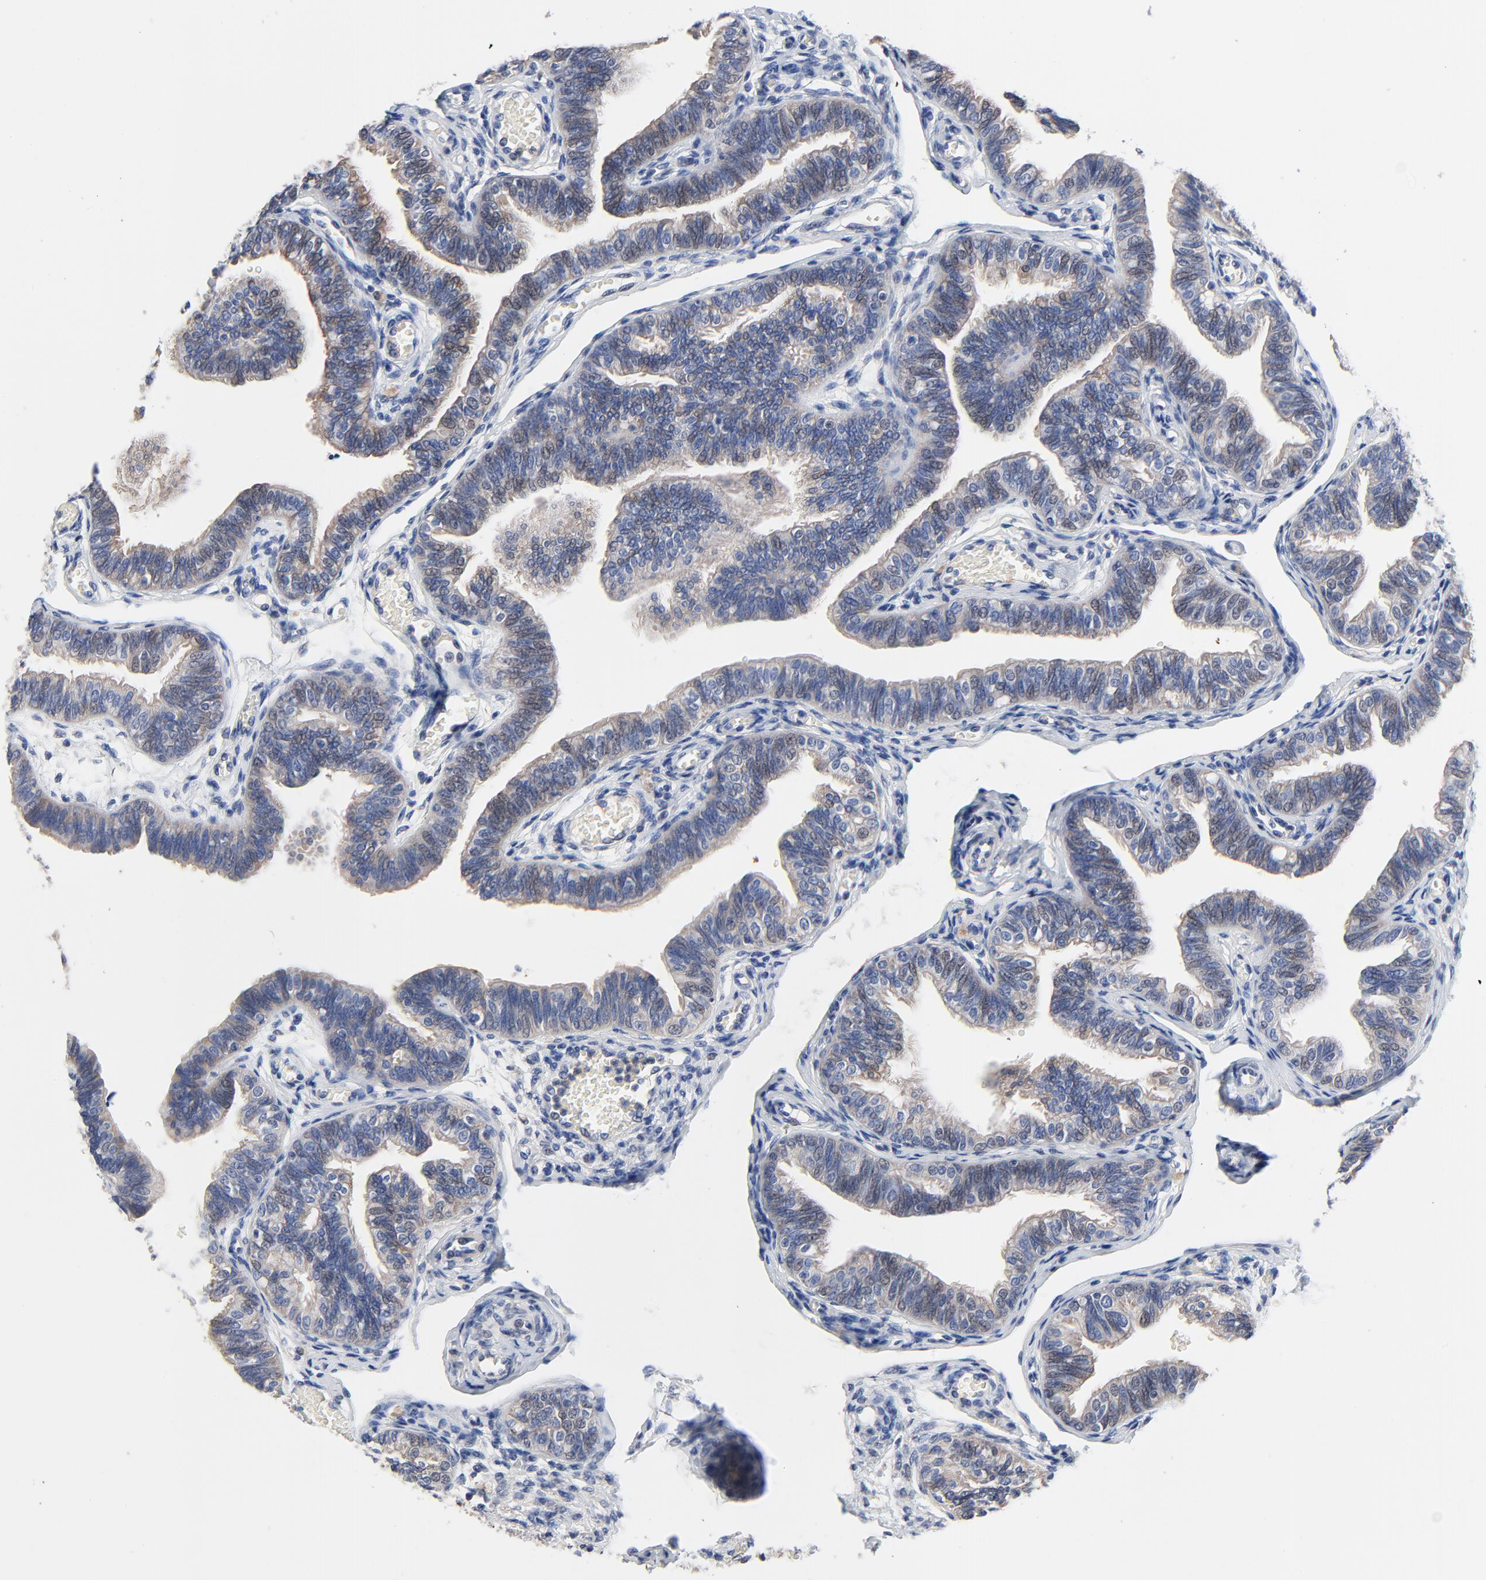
{"staining": {"intensity": "moderate", "quantity": "25%-75%", "location": "cytoplasmic/membranous"}, "tissue": "fallopian tube", "cell_type": "Glandular cells", "image_type": "normal", "snomed": [{"axis": "morphology", "description": "Normal tissue, NOS"}, {"axis": "morphology", "description": "Dermoid, NOS"}, {"axis": "topography", "description": "Fallopian tube"}], "caption": "High-magnification brightfield microscopy of benign fallopian tube stained with DAB (3,3'-diaminobenzidine) (brown) and counterstained with hematoxylin (blue). glandular cells exhibit moderate cytoplasmic/membranous staining is seen in about25%-75% of cells. Nuclei are stained in blue.", "gene": "VAV2", "patient": {"sex": "female", "age": 33}}